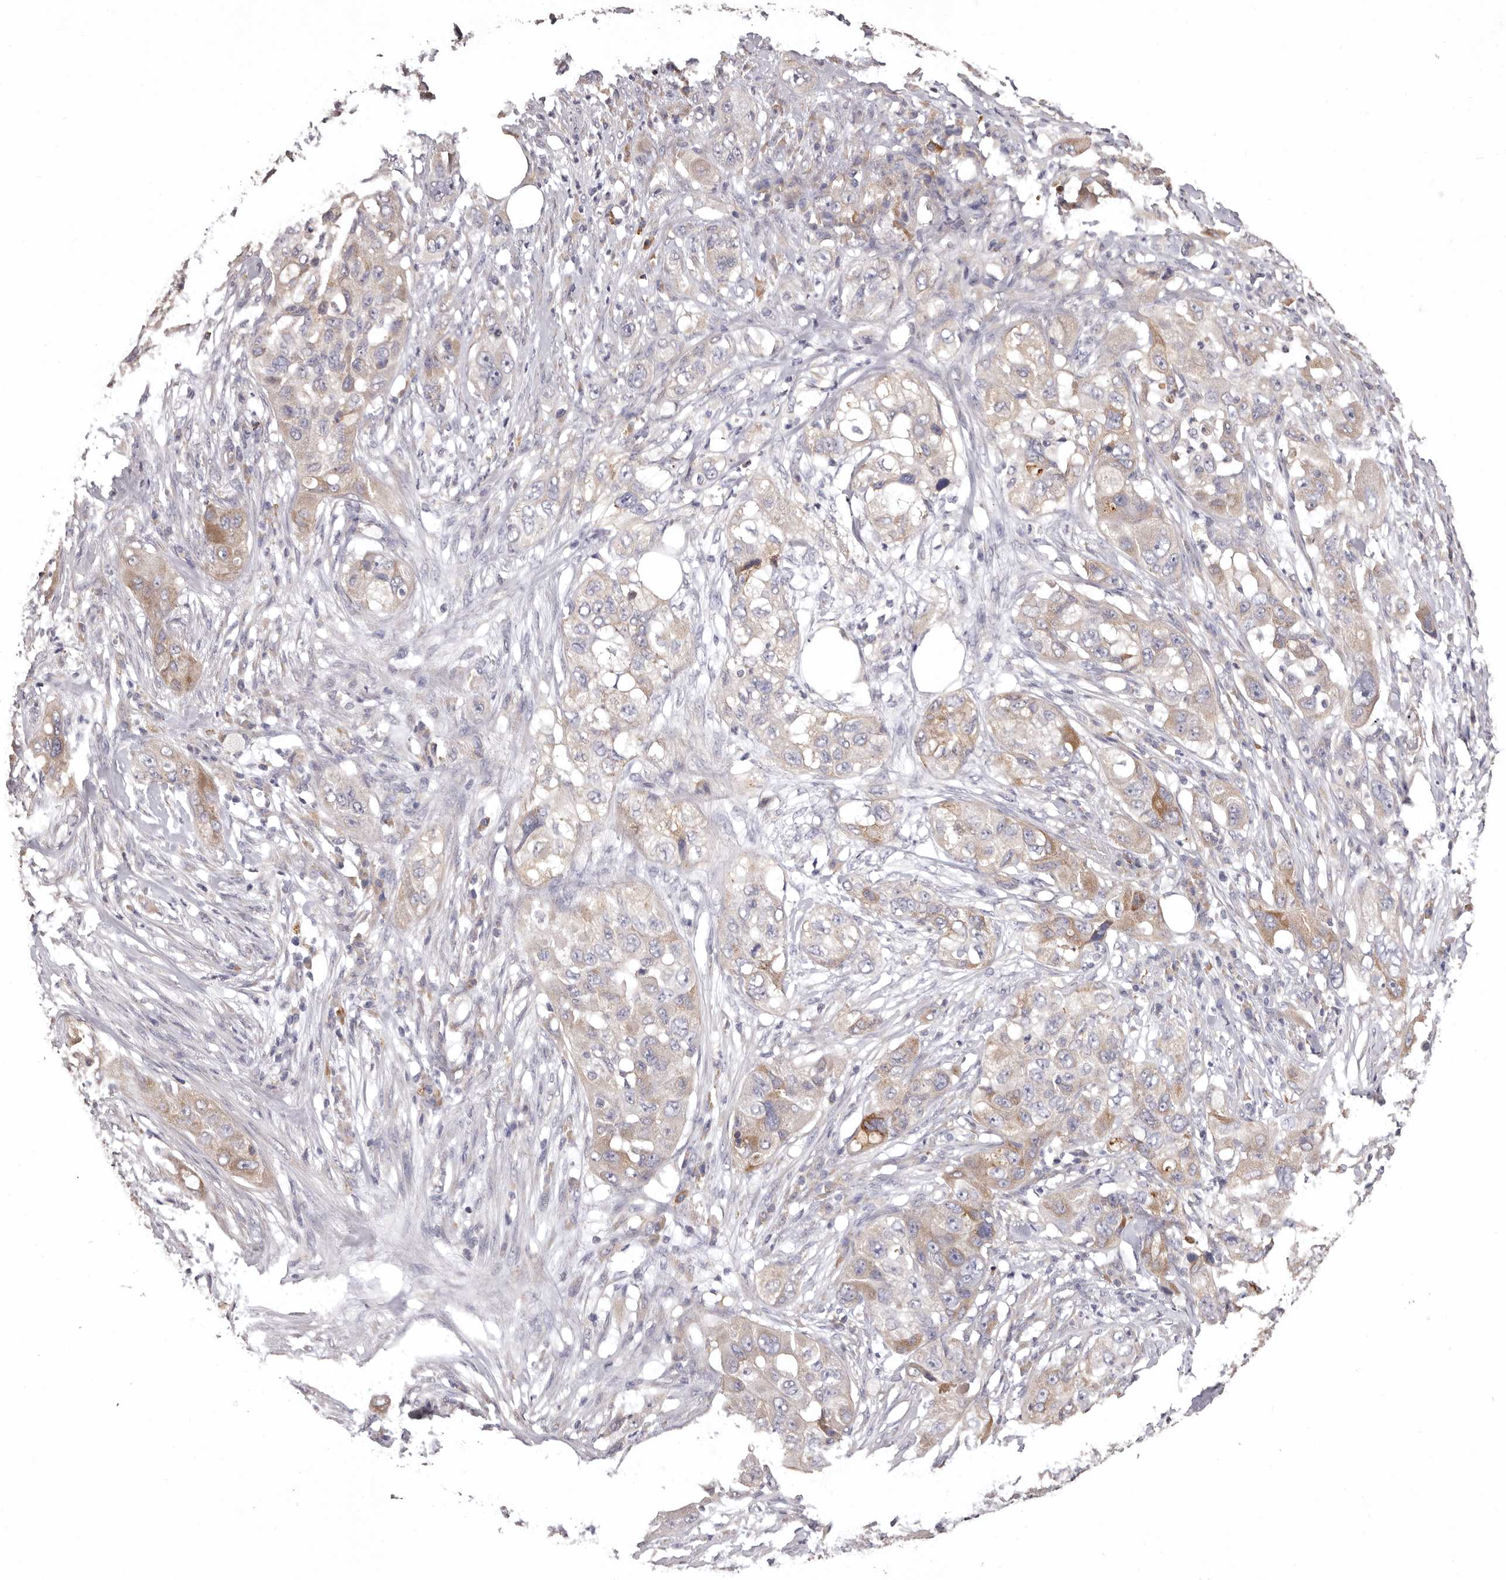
{"staining": {"intensity": "moderate", "quantity": "<25%", "location": "cytoplasmic/membranous"}, "tissue": "pancreatic cancer", "cell_type": "Tumor cells", "image_type": "cancer", "snomed": [{"axis": "morphology", "description": "Adenocarcinoma, NOS"}, {"axis": "topography", "description": "Pancreas"}], "caption": "This image shows IHC staining of pancreatic cancer (adenocarcinoma), with low moderate cytoplasmic/membranous expression in approximately <25% of tumor cells.", "gene": "ETNK1", "patient": {"sex": "female", "age": 78}}